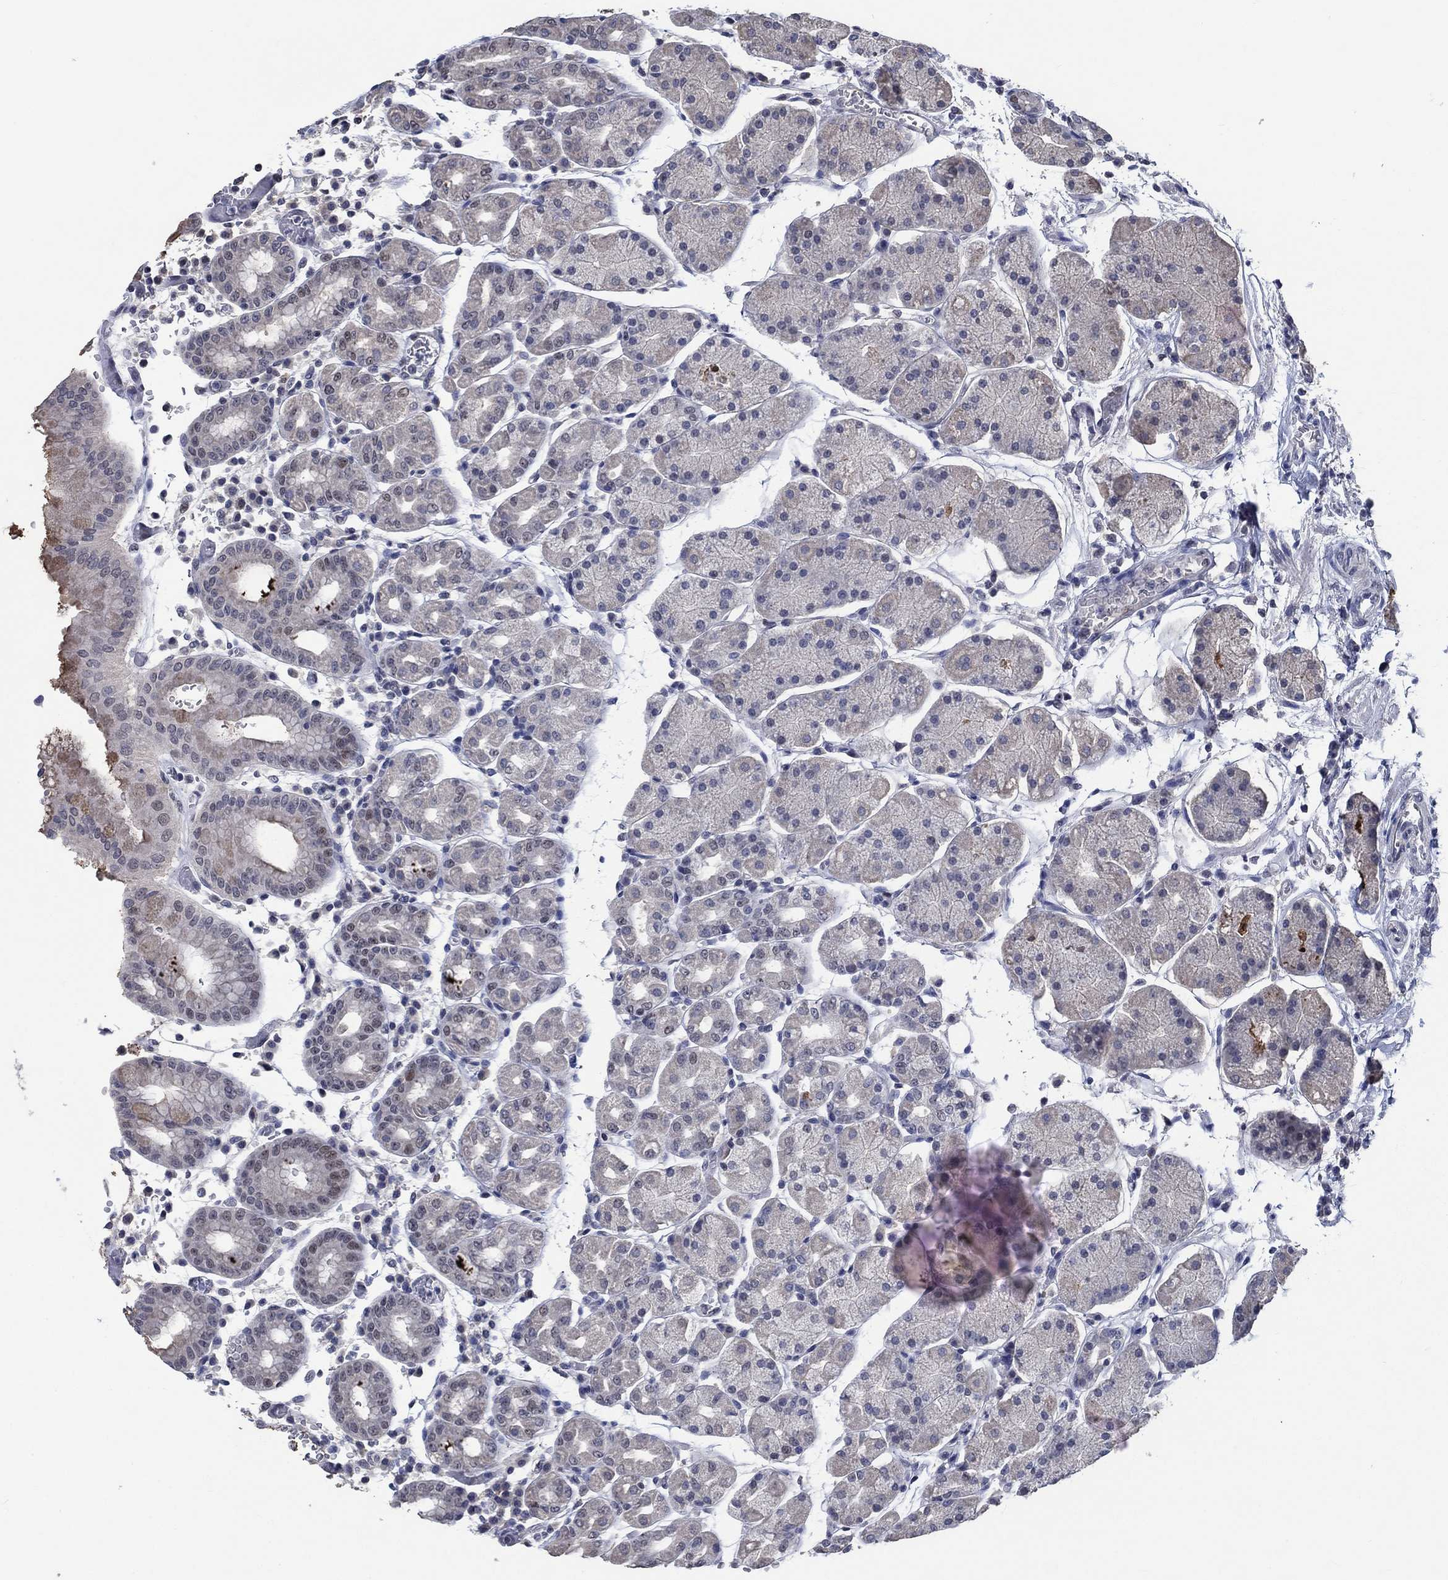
{"staining": {"intensity": "moderate", "quantity": "<25%", "location": "cytoplasmic/membranous"}, "tissue": "stomach", "cell_type": "Glandular cells", "image_type": "normal", "snomed": [{"axis": "morphology", "description": "Normal tissue, NOS"}, {"axis": "topography", "description": "Stomach"}], "caption": "Human stomach stained for a protein (brown) displays moderate cytoplasmic/membranous positive staining in approximately <25% of glandular cells.", "gene": "HTN1", "patient": {"sex": "male", "age": 54}}